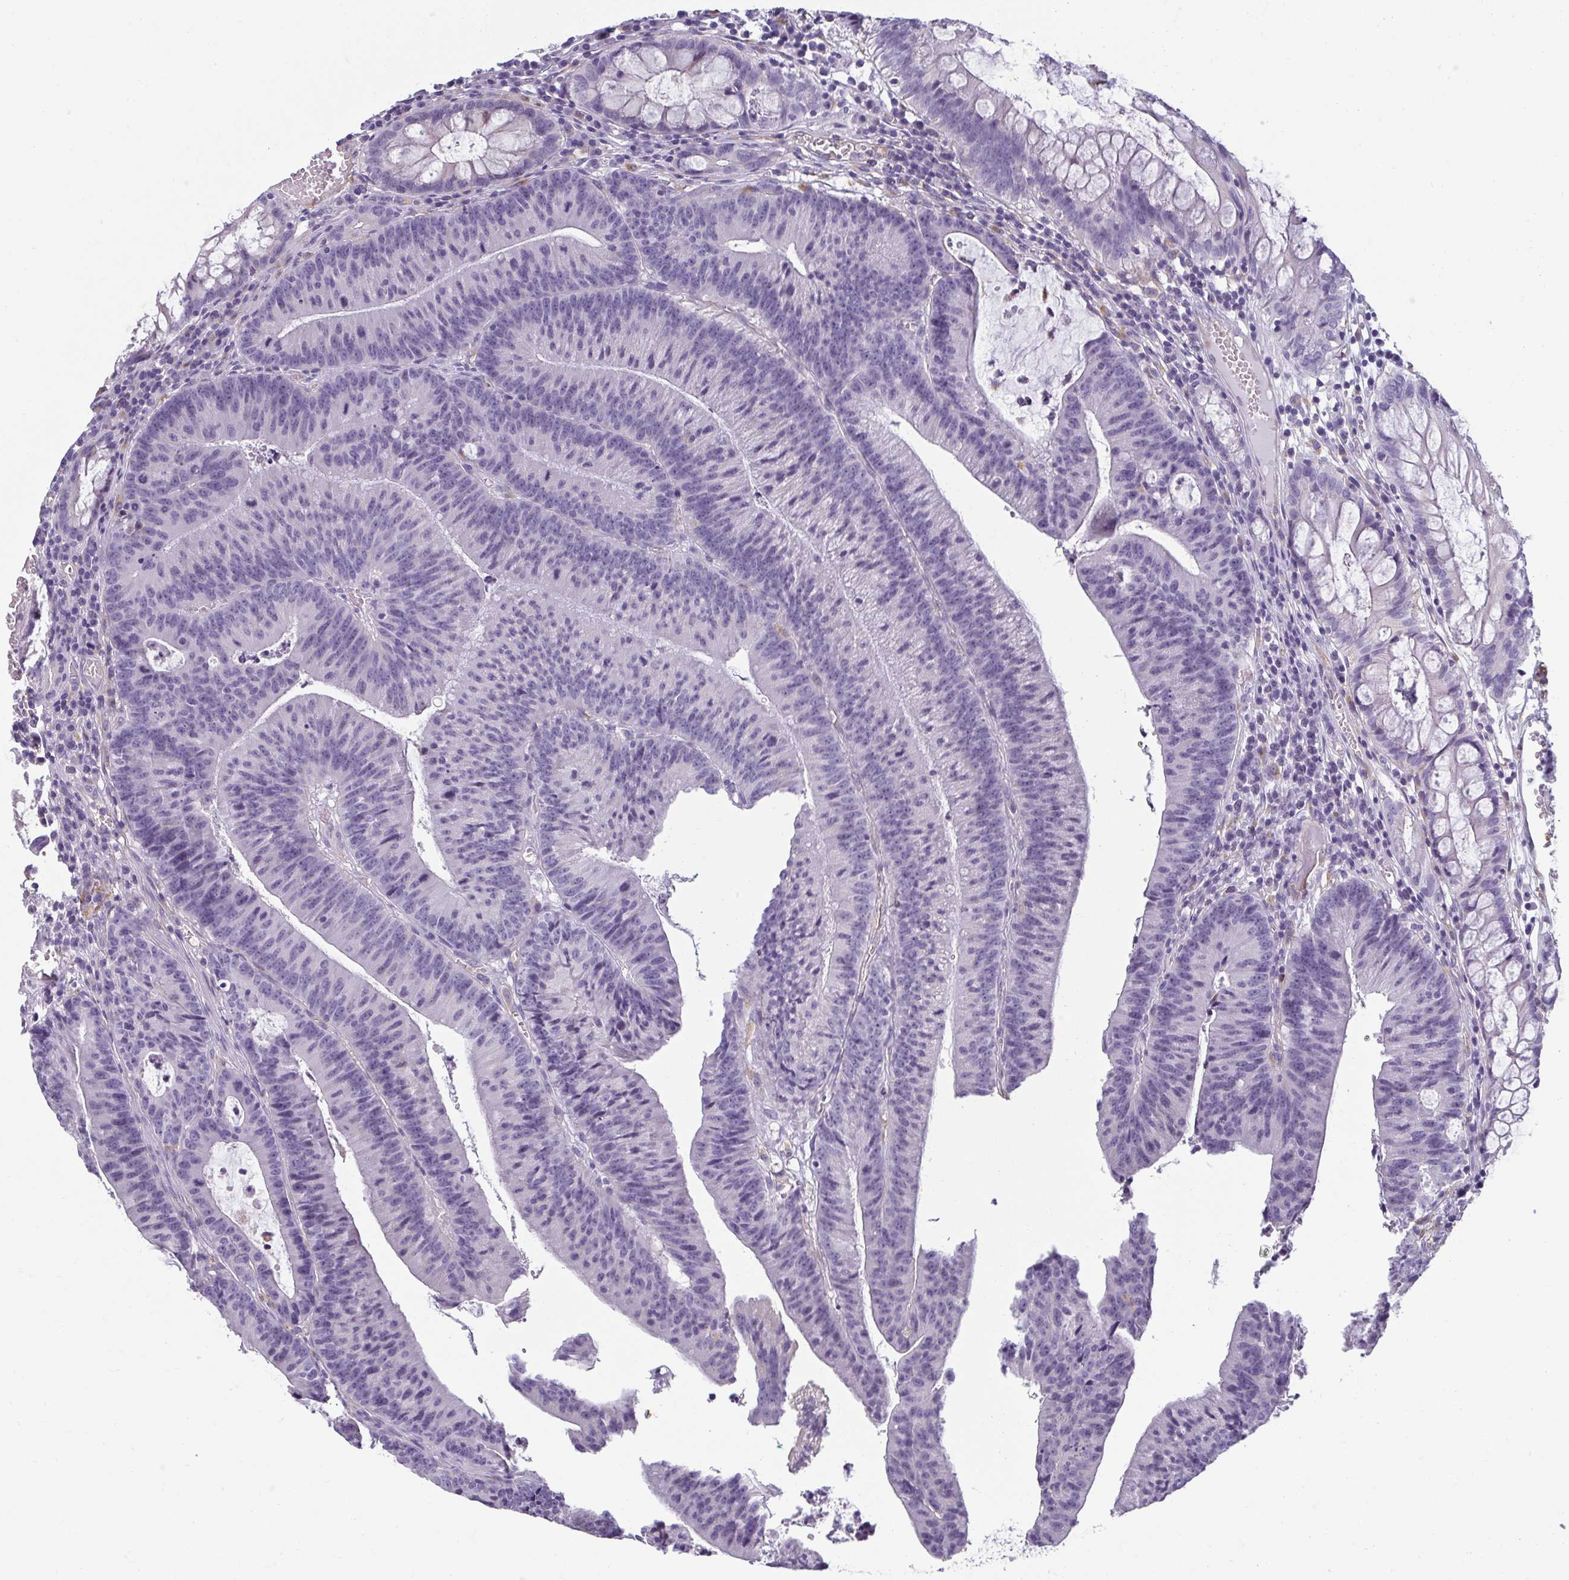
{"staining": {"intensity": "negative", "quantity": "none", "location": "none"}, "tissue": "colorectal cancer", "cell_type": "Tumor cells", "image_type": "cancer", "snomed": [{"axis": "morphology", "description": "Adenocarcinoma, NOS"}, {"axis": "topography", "description": "Colon"}], "caption": "A high-resolution photomicrograph shows immunohistochemistry staining of colorectal adenocarcinoma, which reveals no significant positivity in tumor cells.", "gene": "PDE2A", "patient": {"sex": "female", "age": 78}}